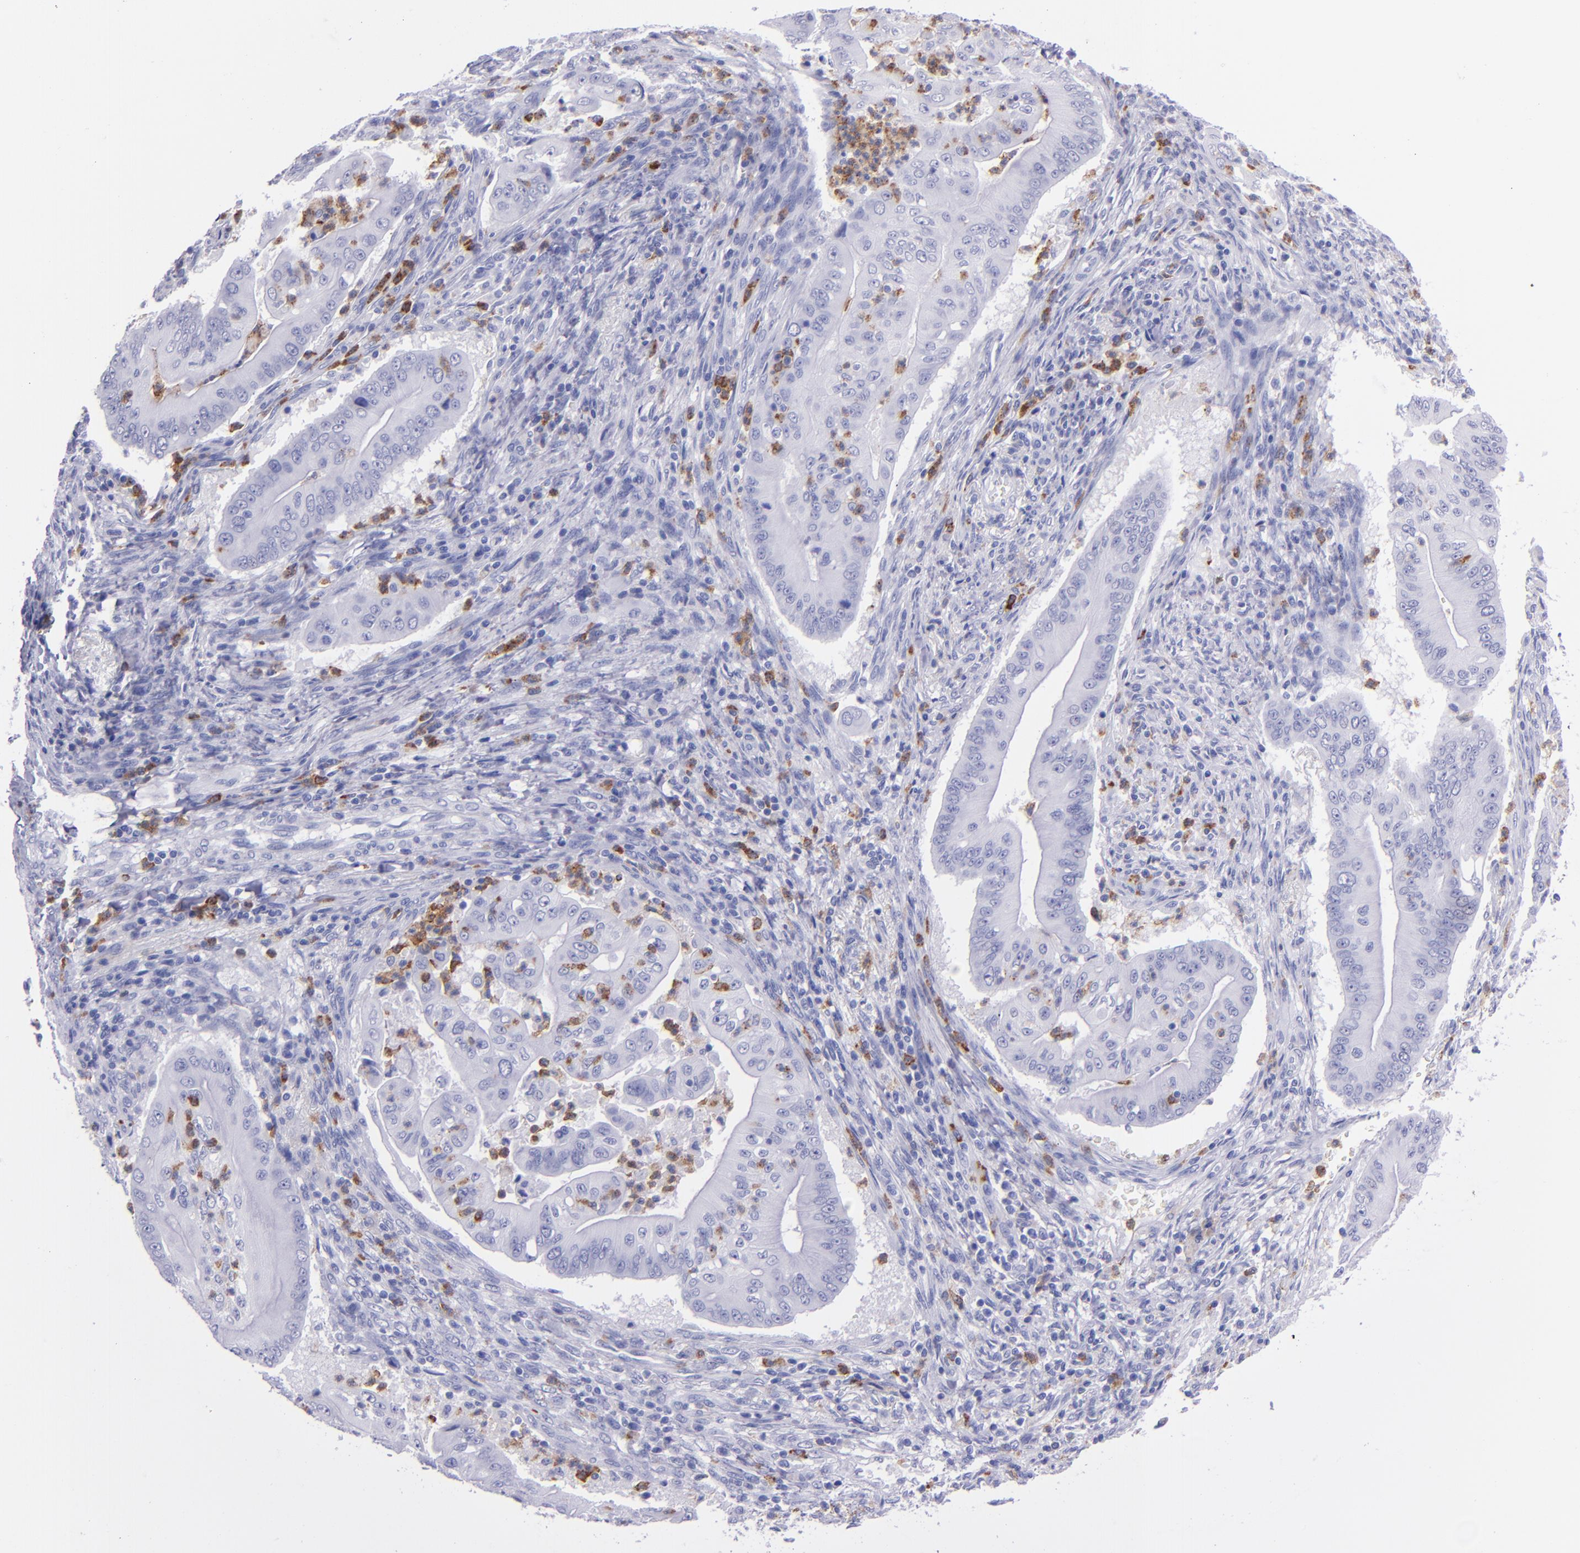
{"staining": {"intensity": "negative", "quantity": "none", "location": "none"}, "tissue": "pancreatic cancer", "cell_type": "Tumor cells", "image_type": "cancer", "snomed": [{"axis": "morphology", "description": "Adenocarcinoma, NOS"}, {"axis": "topography", "description": "Pancreas"}], "caption": "An immunohistochemistry (IHC) histopathology image of adenocarcinoma (pancreatic) is shown. There is no staining in tumor cells of adenocarcinoma (pancreatic).", "gene": "CR1", "patient": {"sex": "male", "age": 62}}